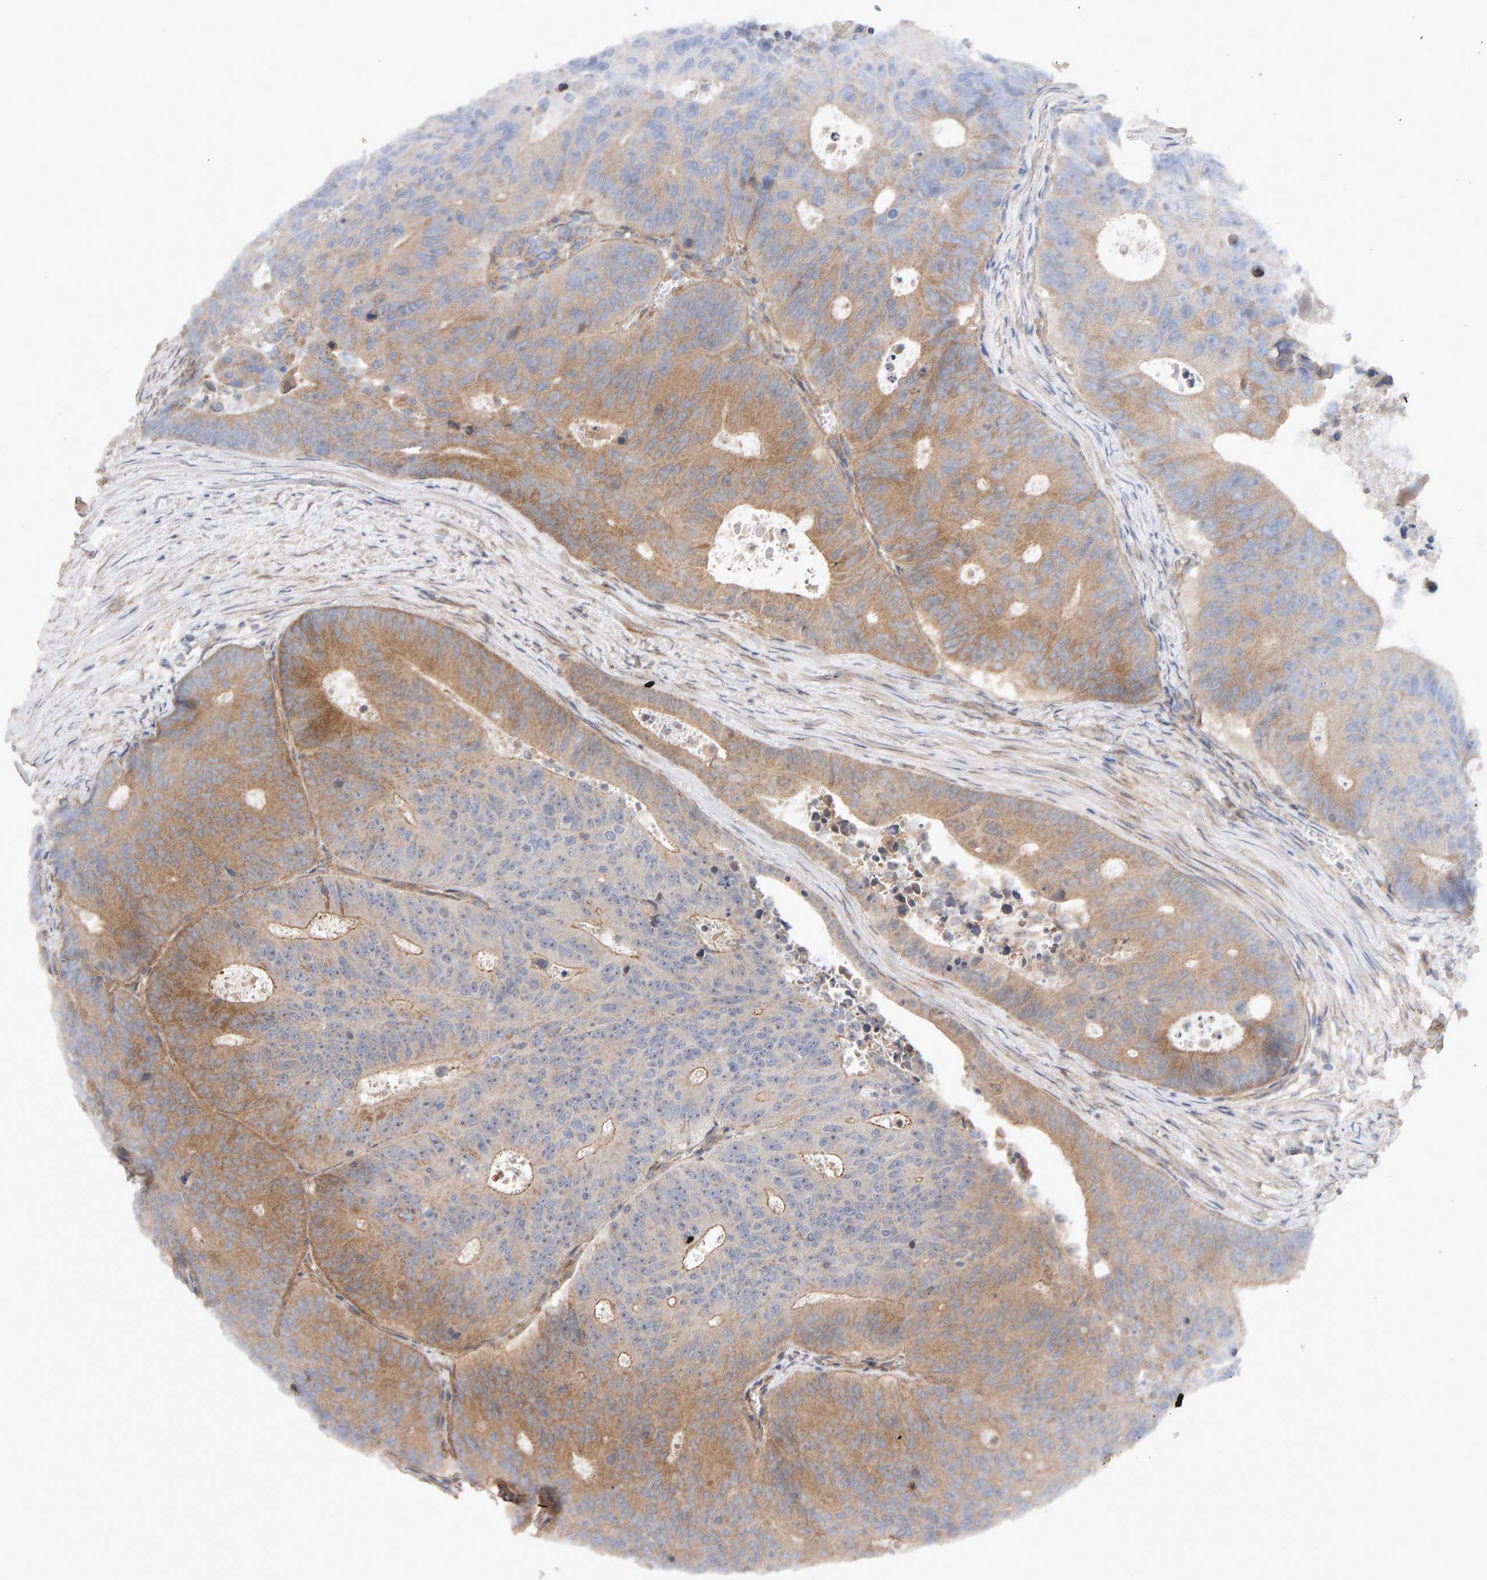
{"staining": {"intensity": "moderate", "quantity": "25%-75%", "location": "cytoplasmic/membranous"}, "tissue": "colorectal cancer", "cell_type": "Tumor cells", "image_type": "cancer", "snomed": [{"axis": "morphology", "description": "Adenocarcinoma, NOS"}, {"axis": "topography", "description": "Colon"}], "caption": "Moderate cytoplasmic/membranous positivity for a protein is appreciated in approximately 25%-75% of tumor cells of colorectal cancer using immunohistochemistry (IHC).", "gene": "LZTS1", "patient": {"sex": "male", "age": 87}}